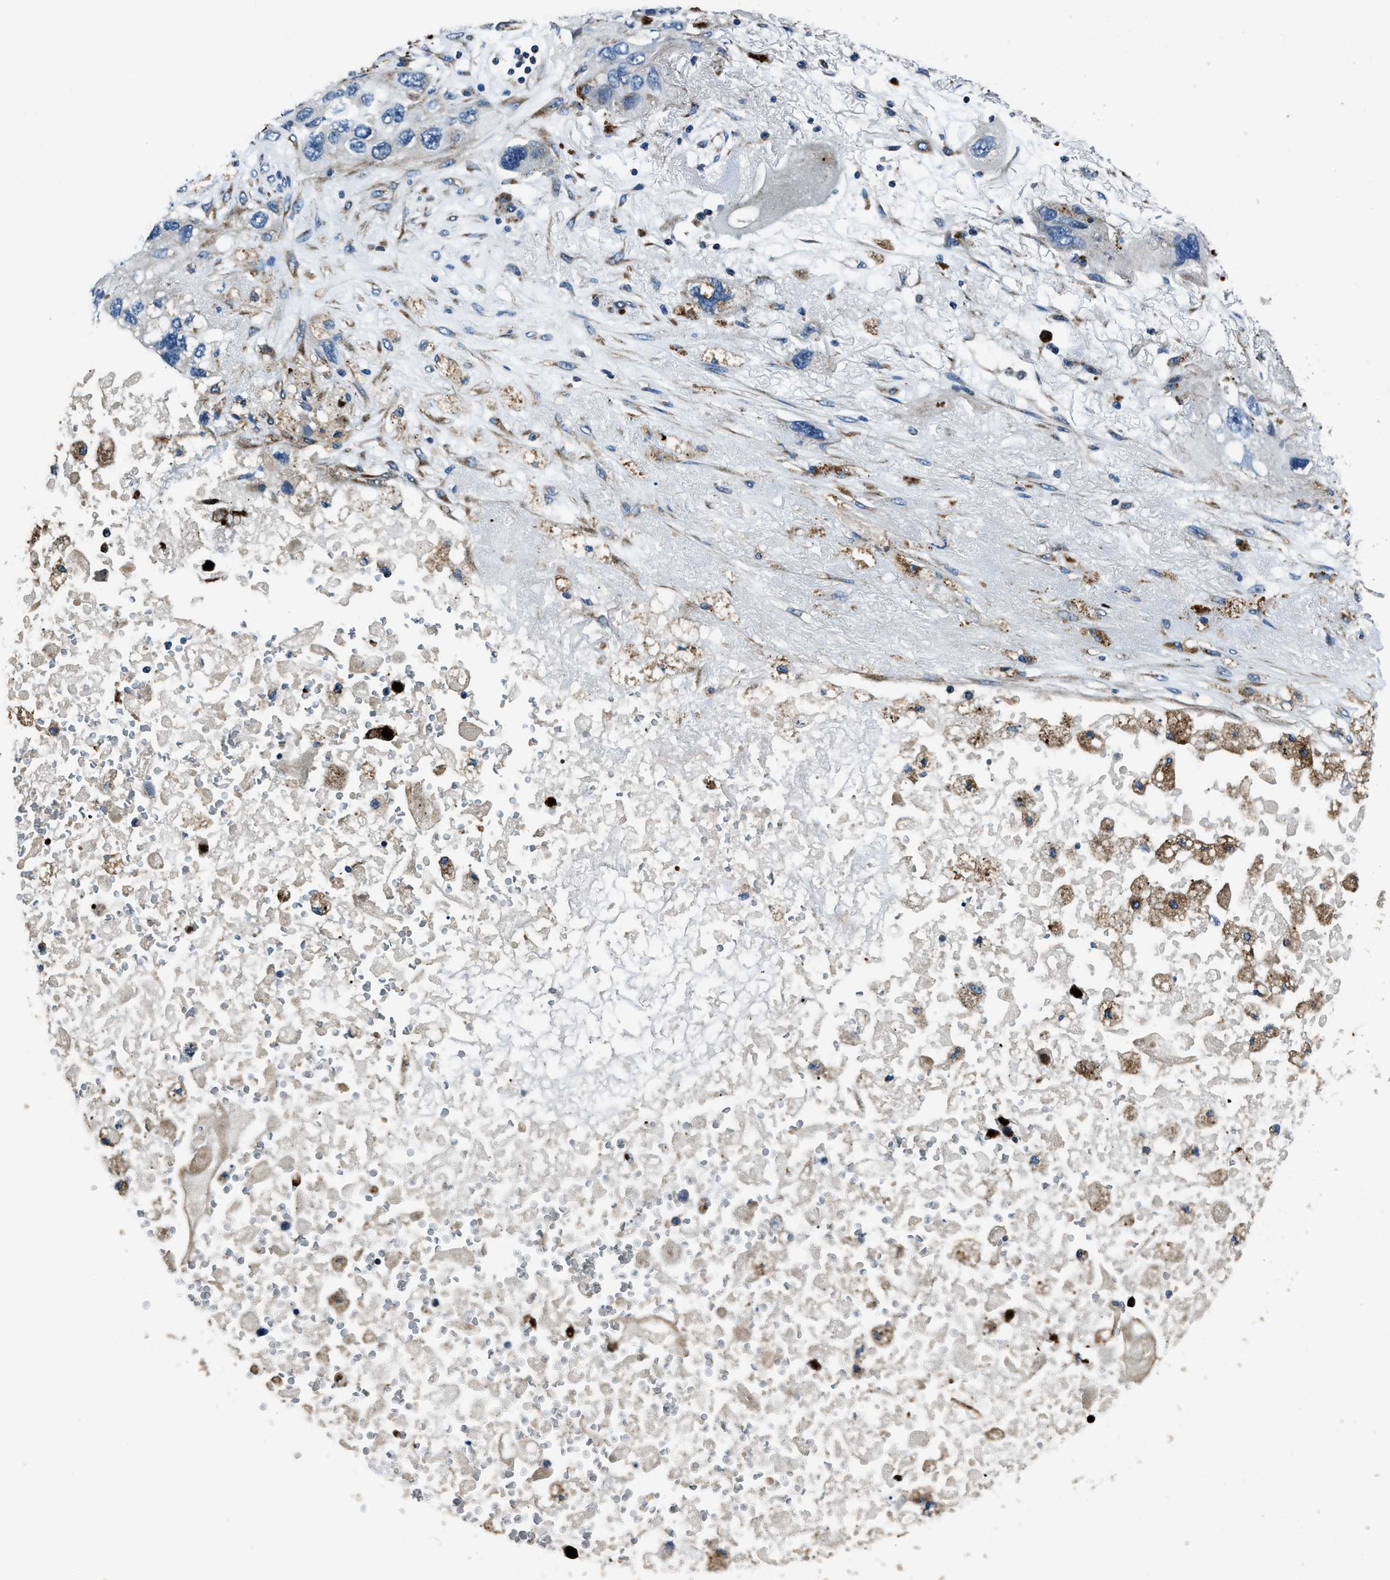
{"staining": {"intensity": "negative", "quantity": "none", "location": "none"}, "tissue": "lung cancer", "cell_type": "Tumor cells", "image_type": "cancer", "snomed": [{"axis": "morphology", "description": "Squamous cell carcinoma, NOS"}, {"axis": "topography", "description": "Lung"}], "caption": "Tumor cells show no significant protein positivity in lung cancer (squamous cell carcinoma).", "gene": "OGDH", "patient": {"sex": "female", "age": 73}}